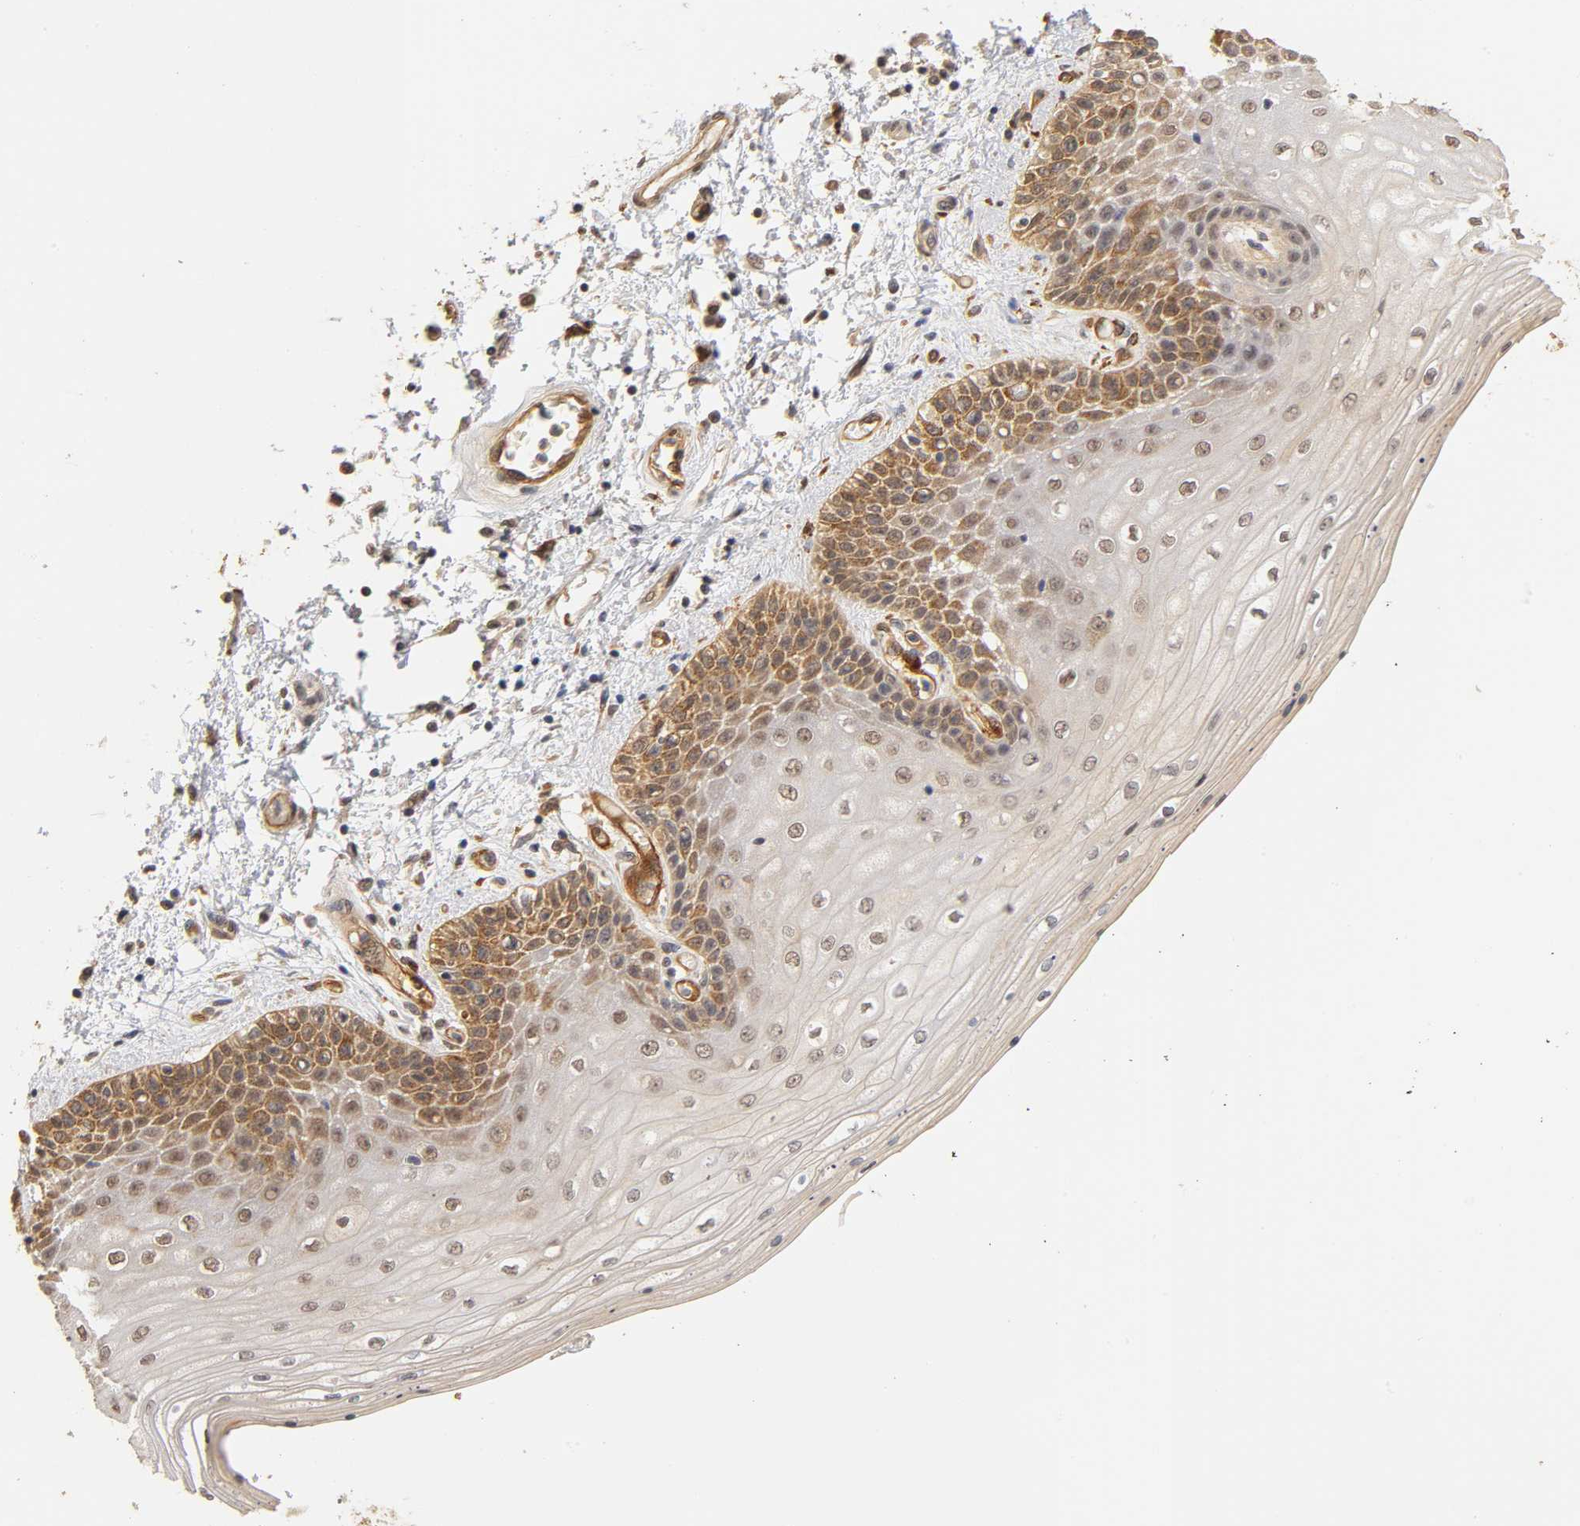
{"staining": {"intensity": "strong", "quantity": "25%-75%", "location": "cytoplasmic/membranous"}, "tissue": "skin", "cell_type": "Epidermal cells", "image_type": "normal", "snomed": [{"axis": "morphology", "description": "Normal tissue, NOS"}, {"axis": "topography", "description": "Anal"}], "caption": "The immunohistochemical stain labels strong cytoplasmic/membranous staining in epidermal cells of benign skin. (DAB (3,3'-diaminobenzidine) IHC with brightfield microscopy, high magnification).", "gene": "LAMB1", "patient": {"sex": "female", "age": 46}}